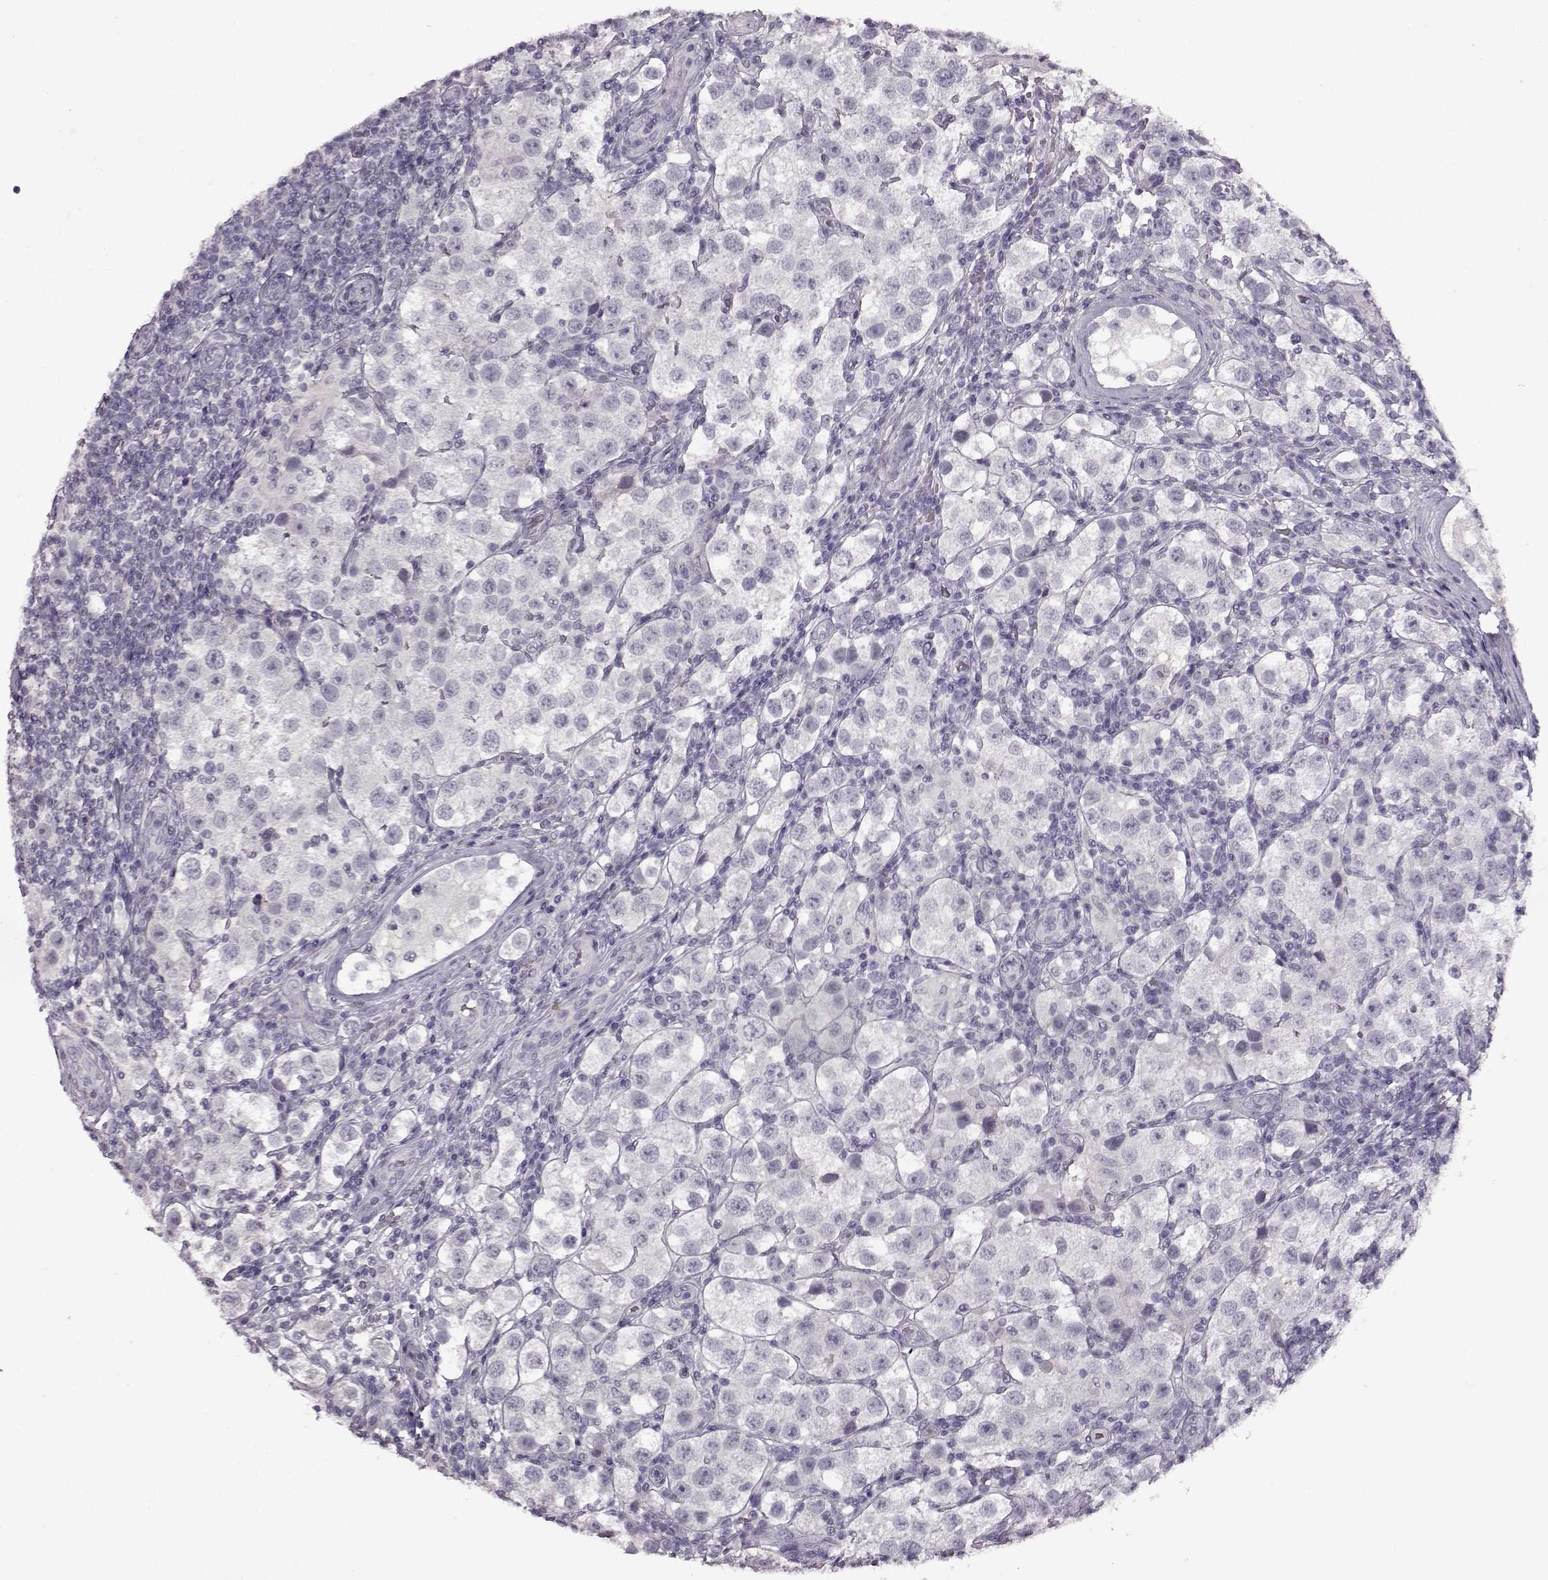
{"staining": {"intensity": "negative", "quantity": "none", "location": "none"}, "tissue": "testis cancer", "cell_type": "Tumor cells", "image_type": "cancer", "snomed": [{"axis": "morphology", "description": "Seminoma, NOS"}, {"axis": "topography", "description": "Testis"}], "caption": "Tumor cells show no significant protein expression in testis cancer.", "gene": "FSHB", "patient": {"sex": "male", "age": 37}}